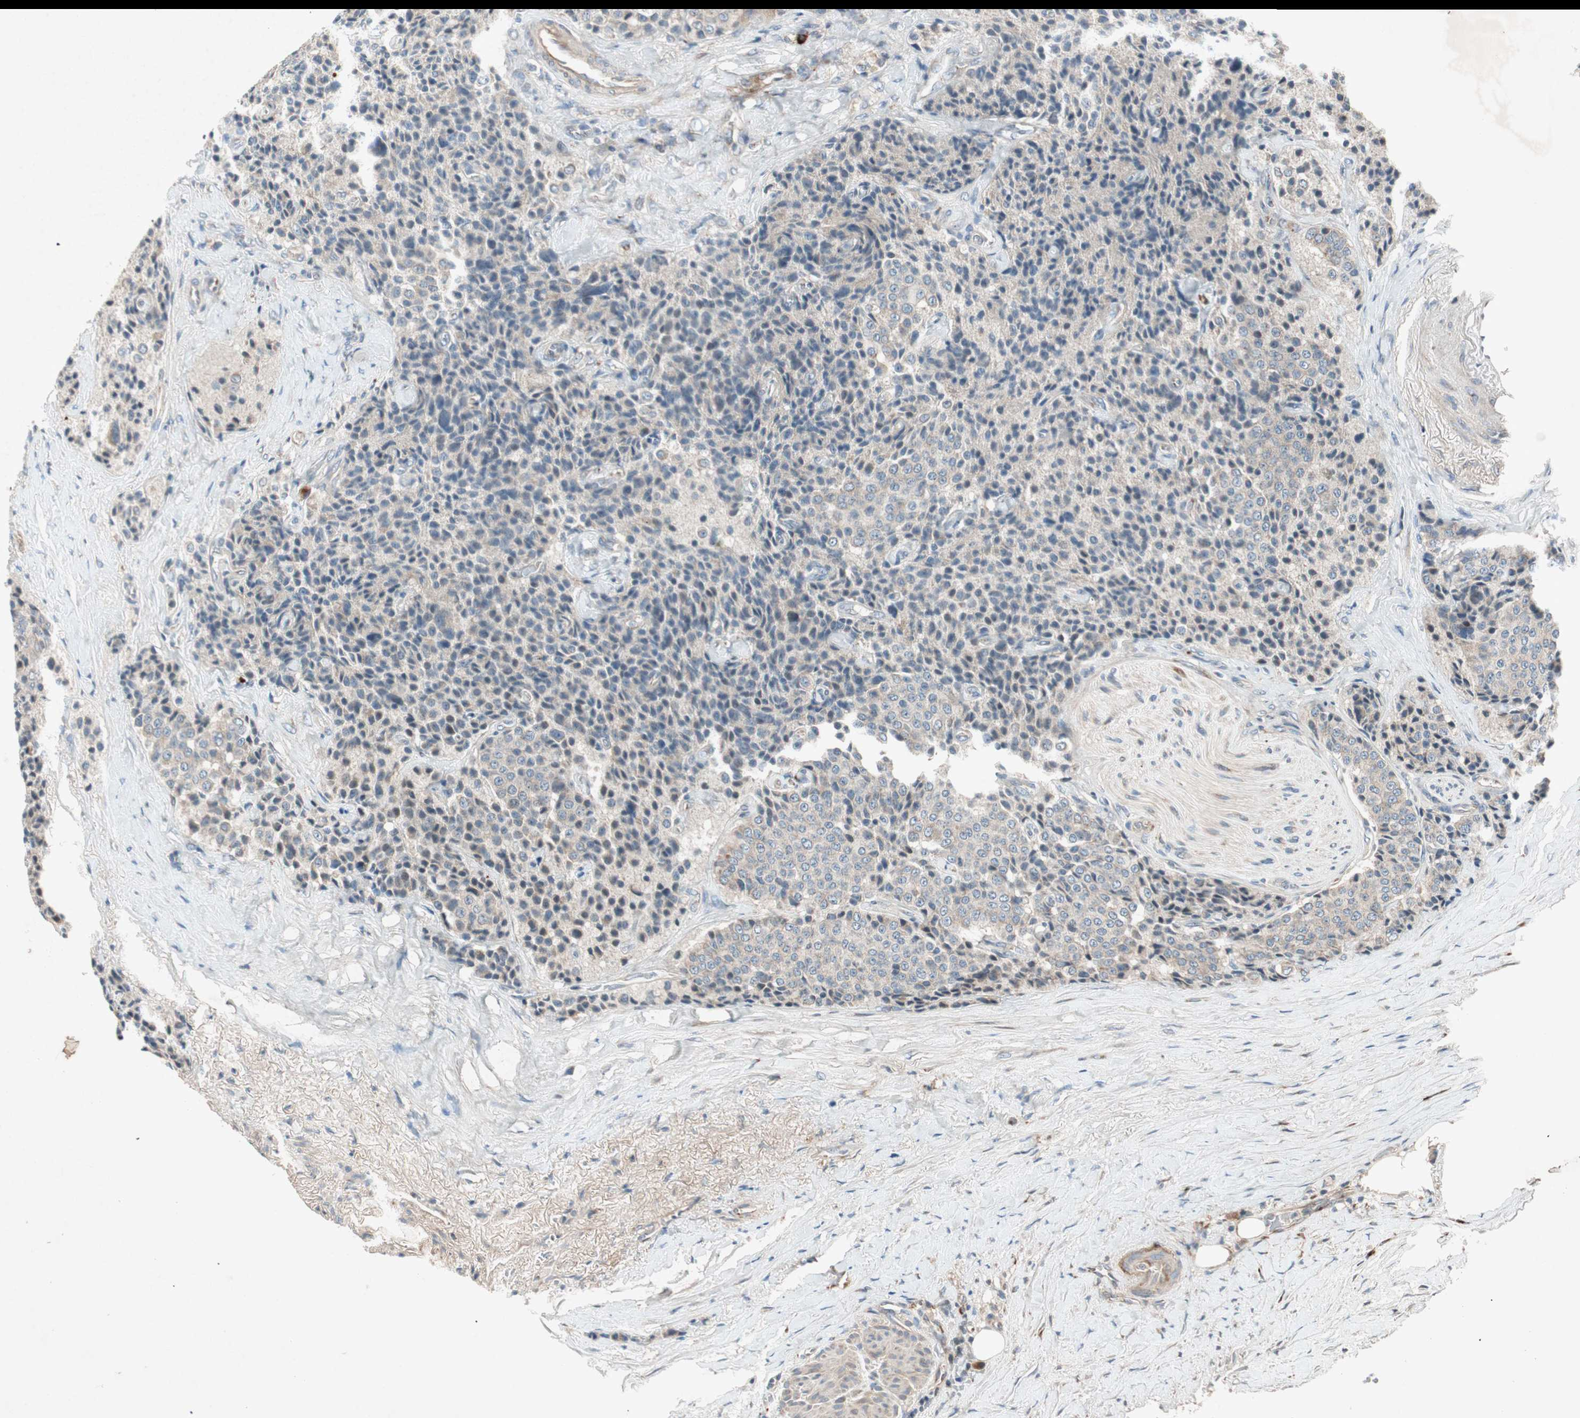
{"staining": {"intensity": "weak", "quantity": "25%-75%", "location": "cytoplasmic/membranous"}, "tissue": "carcinoid", "cell_type": "Tumor cells", "image_type": "cancer", "snomed": [{"axis": "morphology", "description": "Carcinoid, malignant, NOS"}, {"axis": "topography", "description": "Colon"}], "caption": "An immunohistochemistry (IHC) histopathology image of neoplastic tissue is shown. Protein staining in brown highlights weak cytoplasmic/membranous positivity in carcinoid (malignant) within tumor cells. (brown staining indicates protein expression, while blue staining denotes nuclei).", "gene": "APOO", "patient": {"sex": "female", "age": 61}}